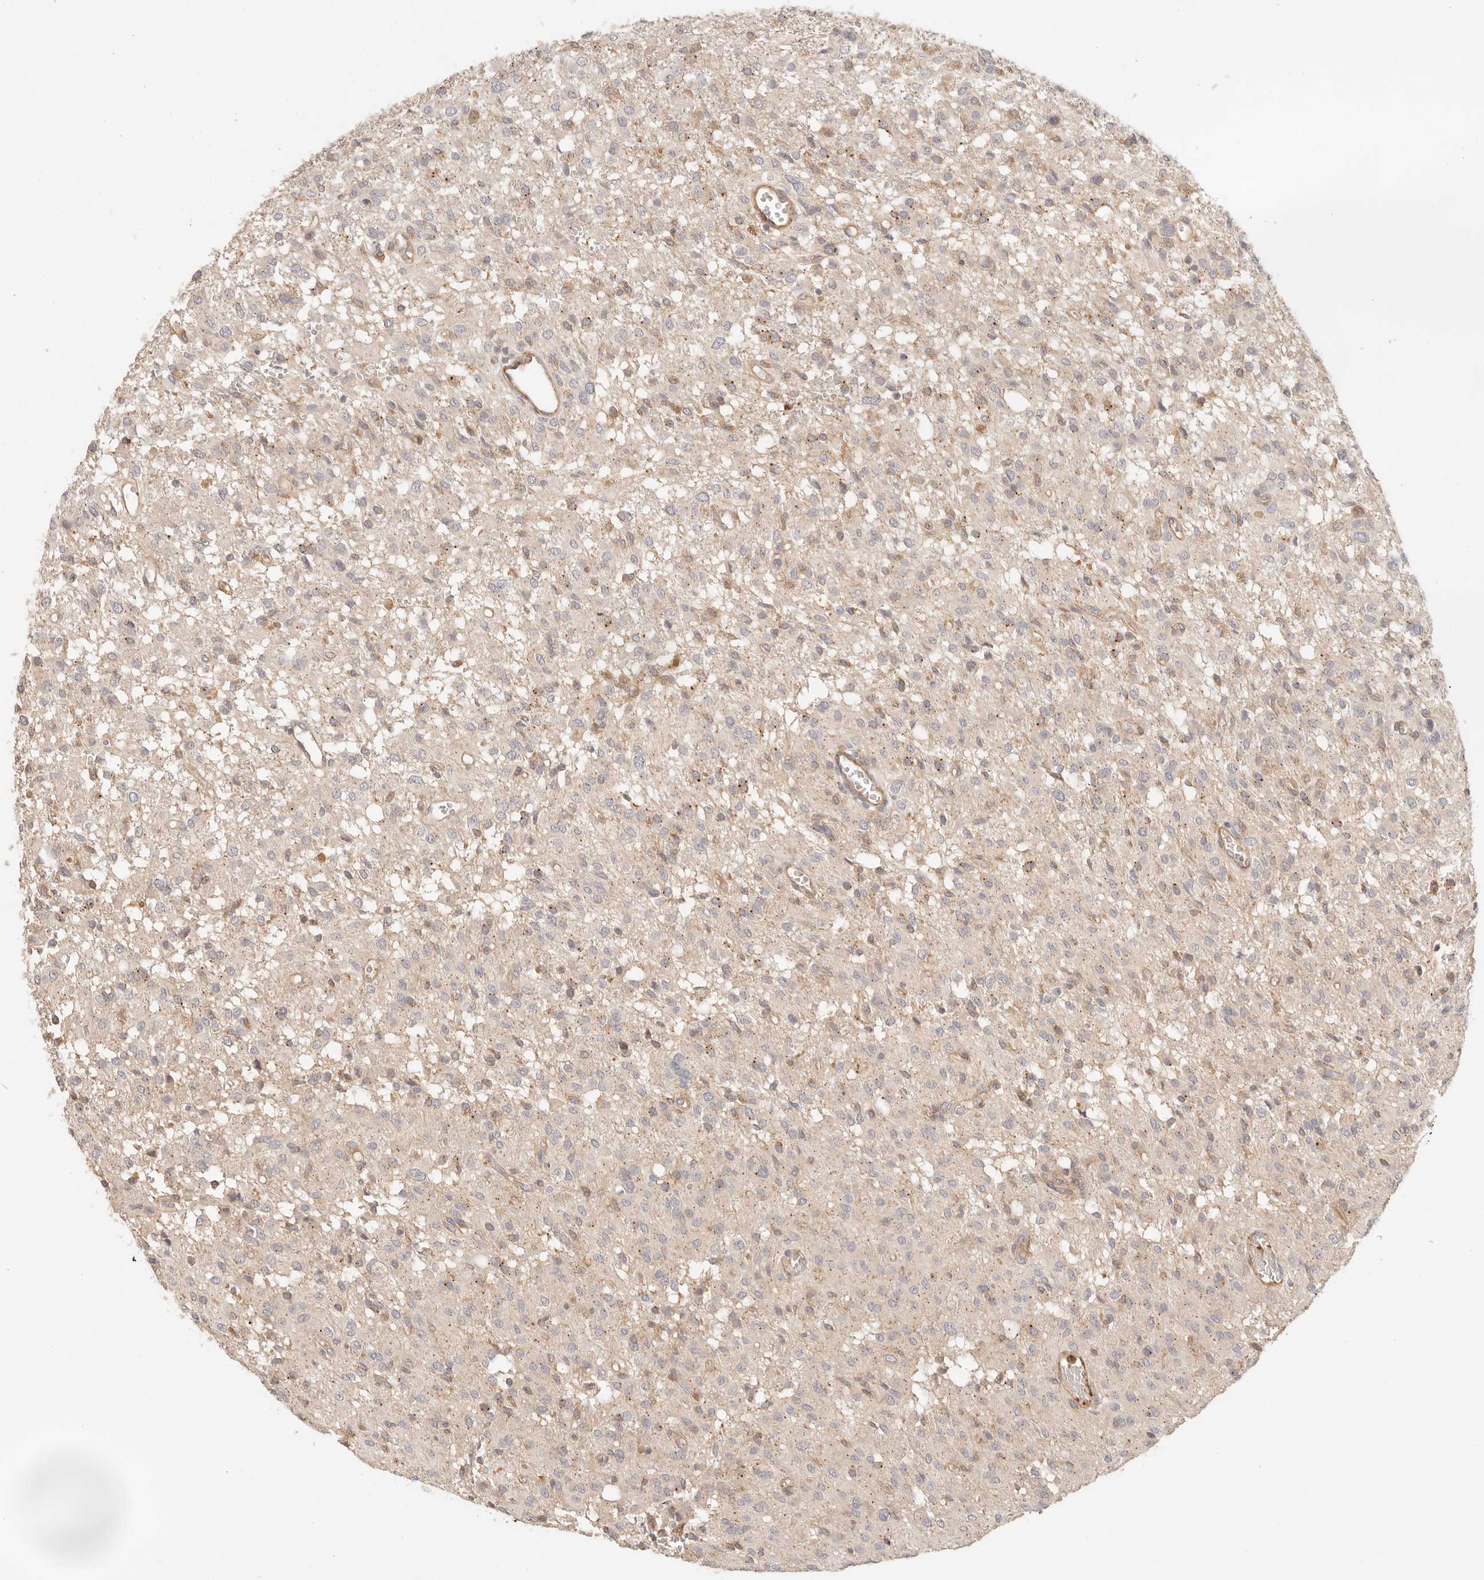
{"staining": {"intensity": "negative", "quantity": "none", "location": "none"}, "tissue": "glioma", "cell_type": "Tumor cells", "image_type": "cancer", "snomed": [{"axis": "morphology", "description": "Glioma, malignant, High grade"}, {"axis": "topography", "description": "Brain"}], "caption": "Immunohistochemical staining of human malignant glioma (high-grade) reveals no significant staining in tumor cells.", "gene": "IL1R2", "patient": {"sex": "female", "age": 59}}